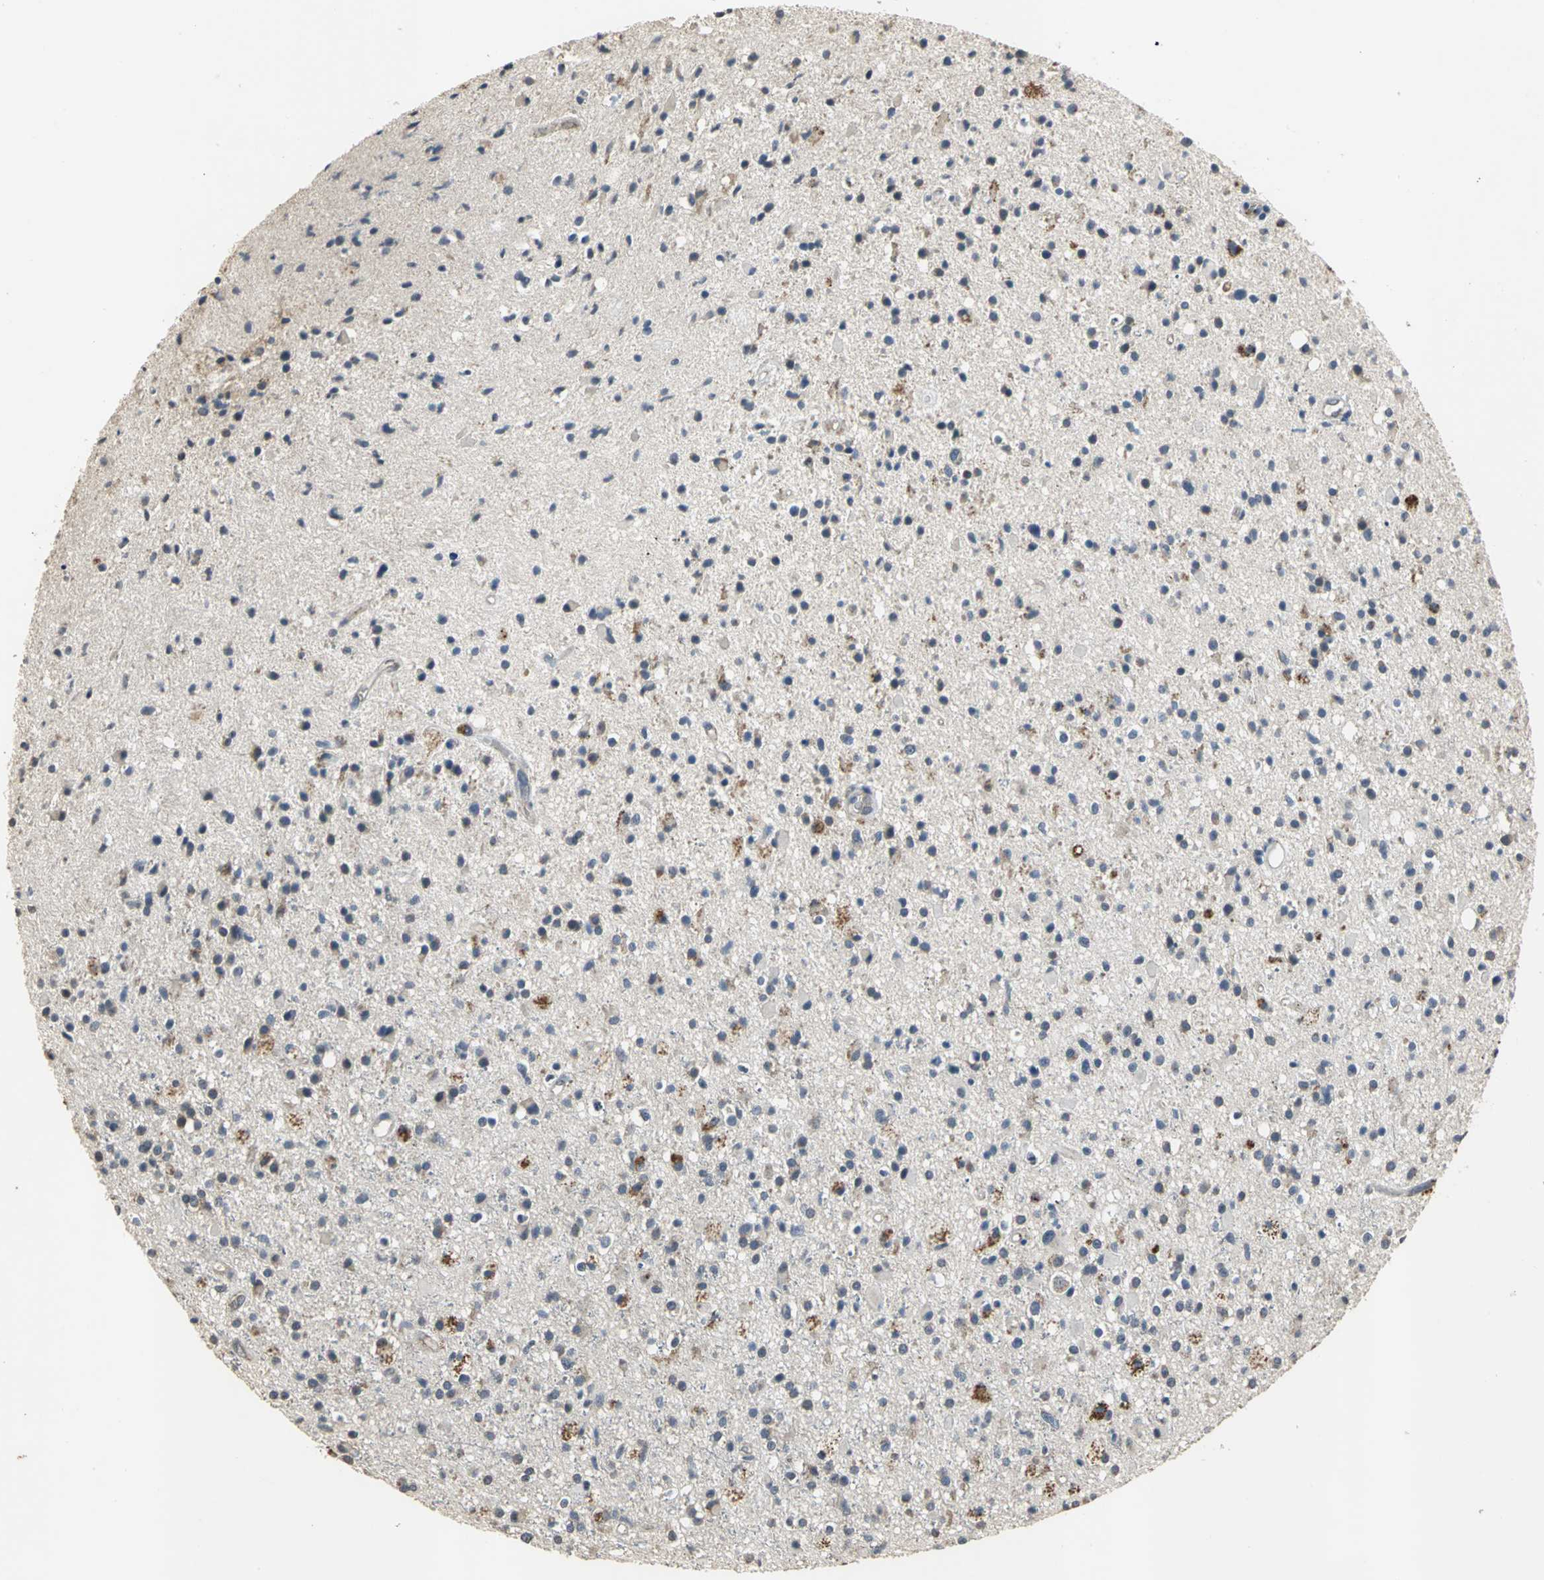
{"staining": {"intensity": "negative", "quantity": "none", "location": "none"}, "tissue": "glioma", "cell_type": "Tumor cells", "image_type": "cancer", "snomed": [{"axis": "morphology", "description": "Glioma, malignant, High grade"}, {"axis": "topography", "description": "Brain"}], "caption": "Immunohistochemistry histopathology image of glioma stained for a protein (brown), which exhibits no expression in tumor cells.", "gene": "OCLN", "patient": {"sex": "male", "age": 33}}